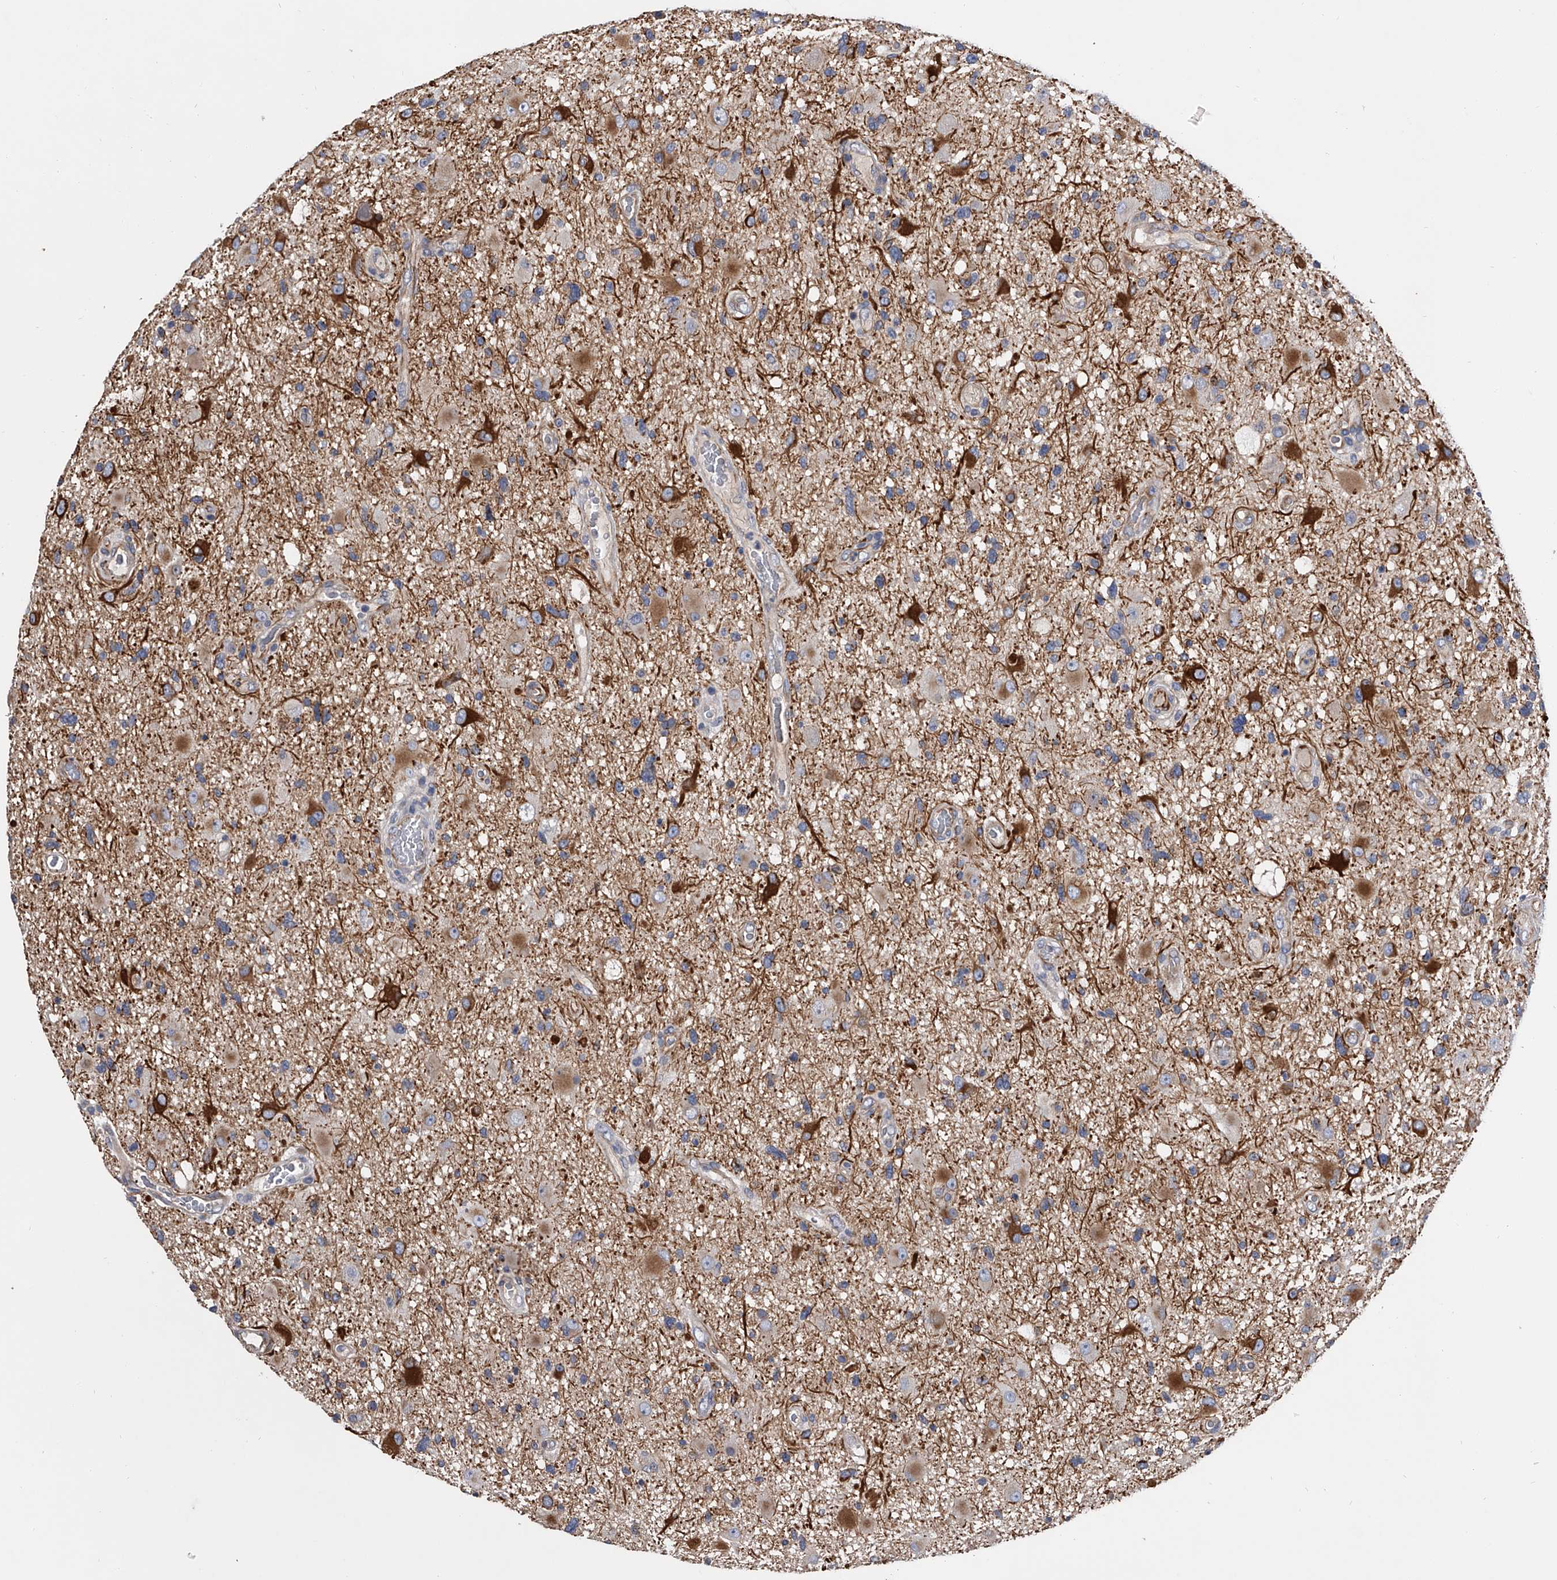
{"staining": {"intensity": "weak", "quantity": "<25%", "location": "cytoplasmic/membranous"}, "tissue": "glioma", "cell_type": "Tumor cells", "image_type": "cancer", "snomed": [{"axis": "morphology", "description": "Glioma, malignant, High grade"}, {"axis": "topography", "description": "Brain"}], "caption": "High power microscopy histopathology image of an immunohistochemistry photomicrograph of glioma, revealing no significant staining in tumor cells. (DAB (3,3'-diaminobenzidine) immunohistochemistry visualized using brightfield microscopy, high magnification).", "gene": "EFCAB7", "patient": {"sex": "male", "age": 33}}